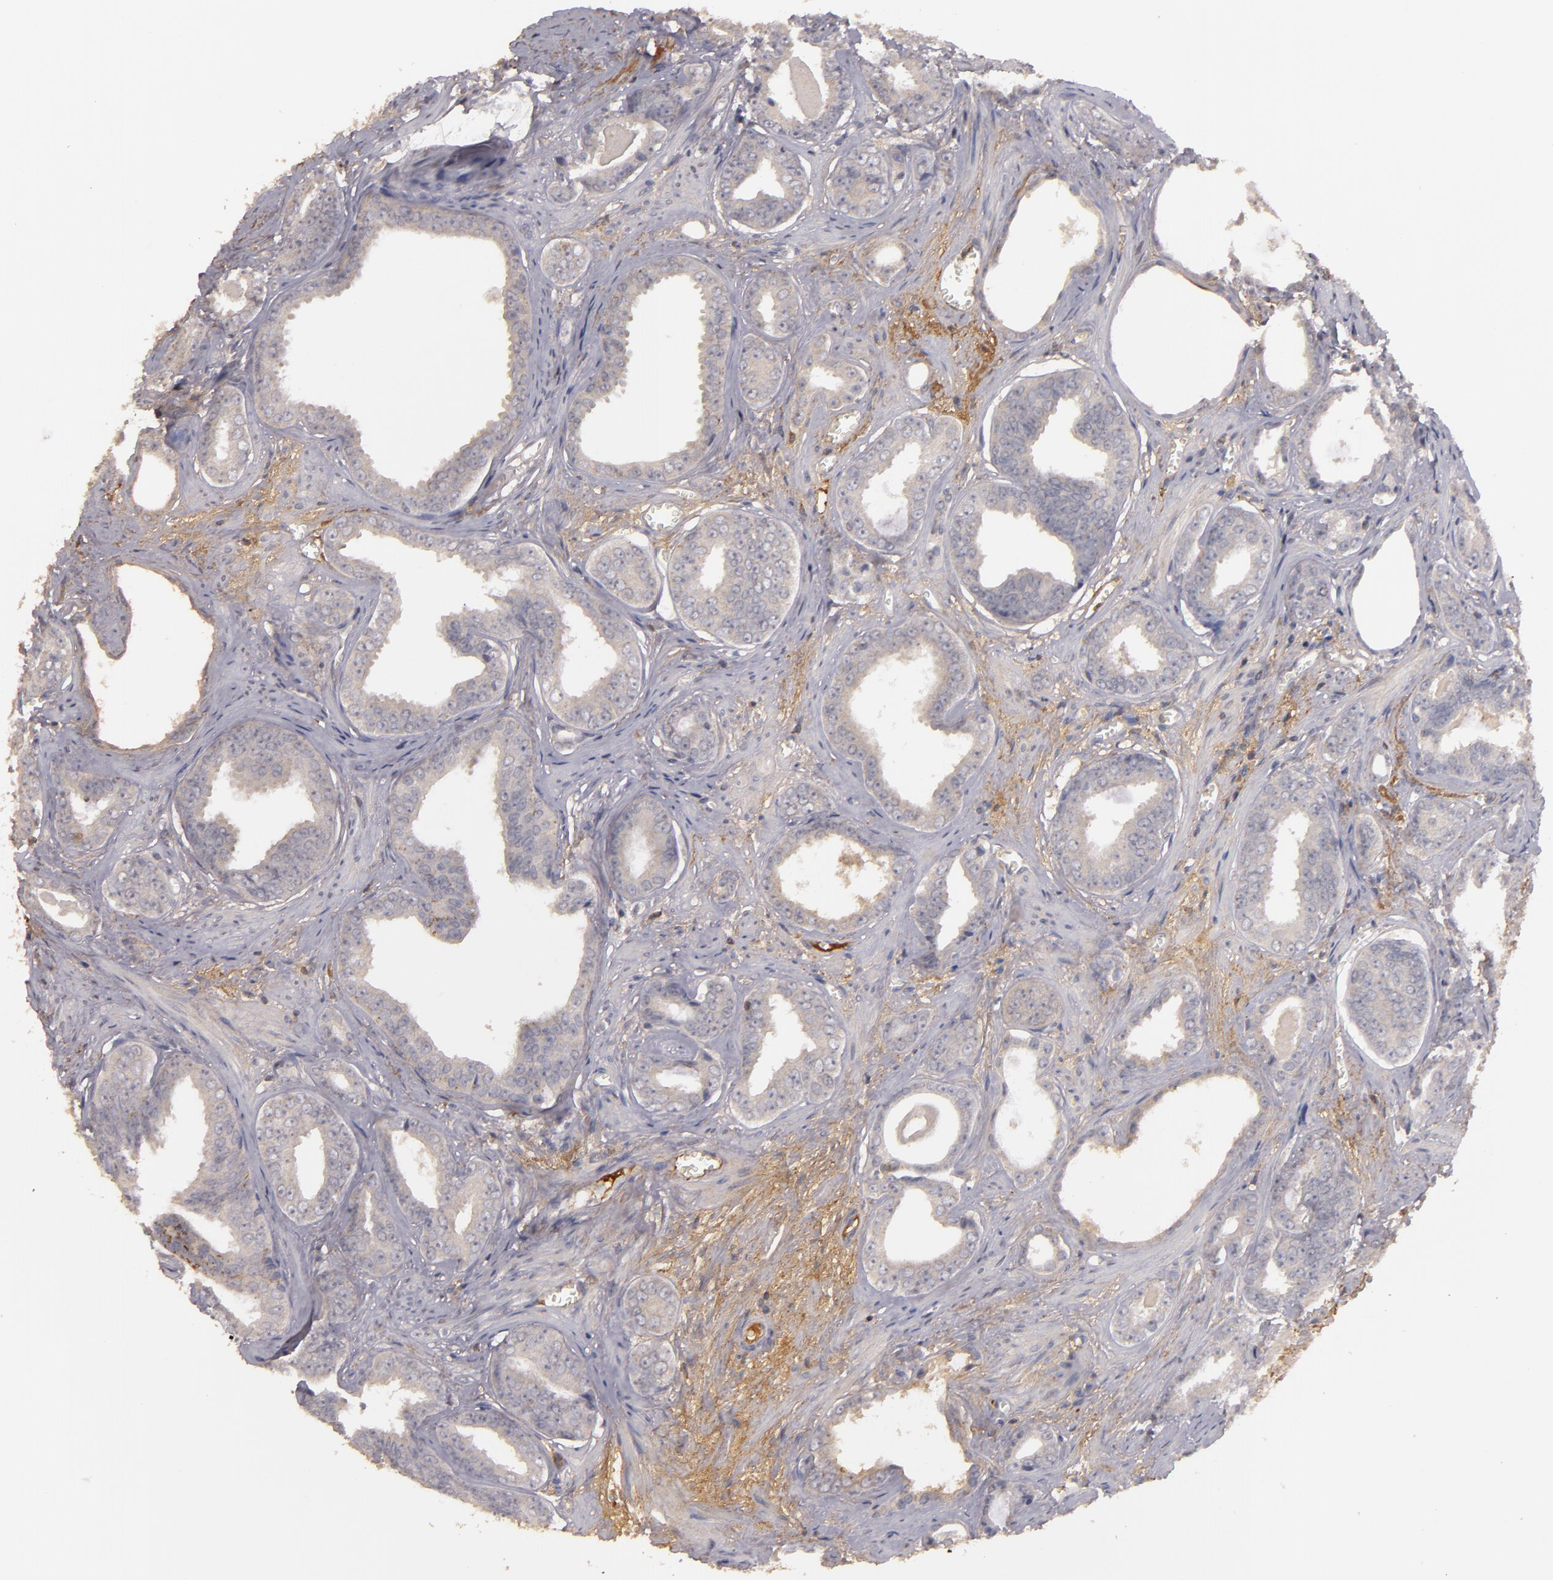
{"staining": {"intensity": "negative", "quantity": "none", "location": "none"}, "tissue": "prostate cancer", "cell_type": "Tumor cells", "image_type": "cancer", "snomed": [{"axis": "morphology", "description": "Adenocarcinoma, Medium grade"}, {"axis": "topography", "description": "Prostate"}], "caption": "Immunohistochemistry of adenocarcinoma (medium-grade) (prostate) shows no expression in tumor cells.", "gene": "MBL2", "patient": {"sex": "male", "age": 79}}